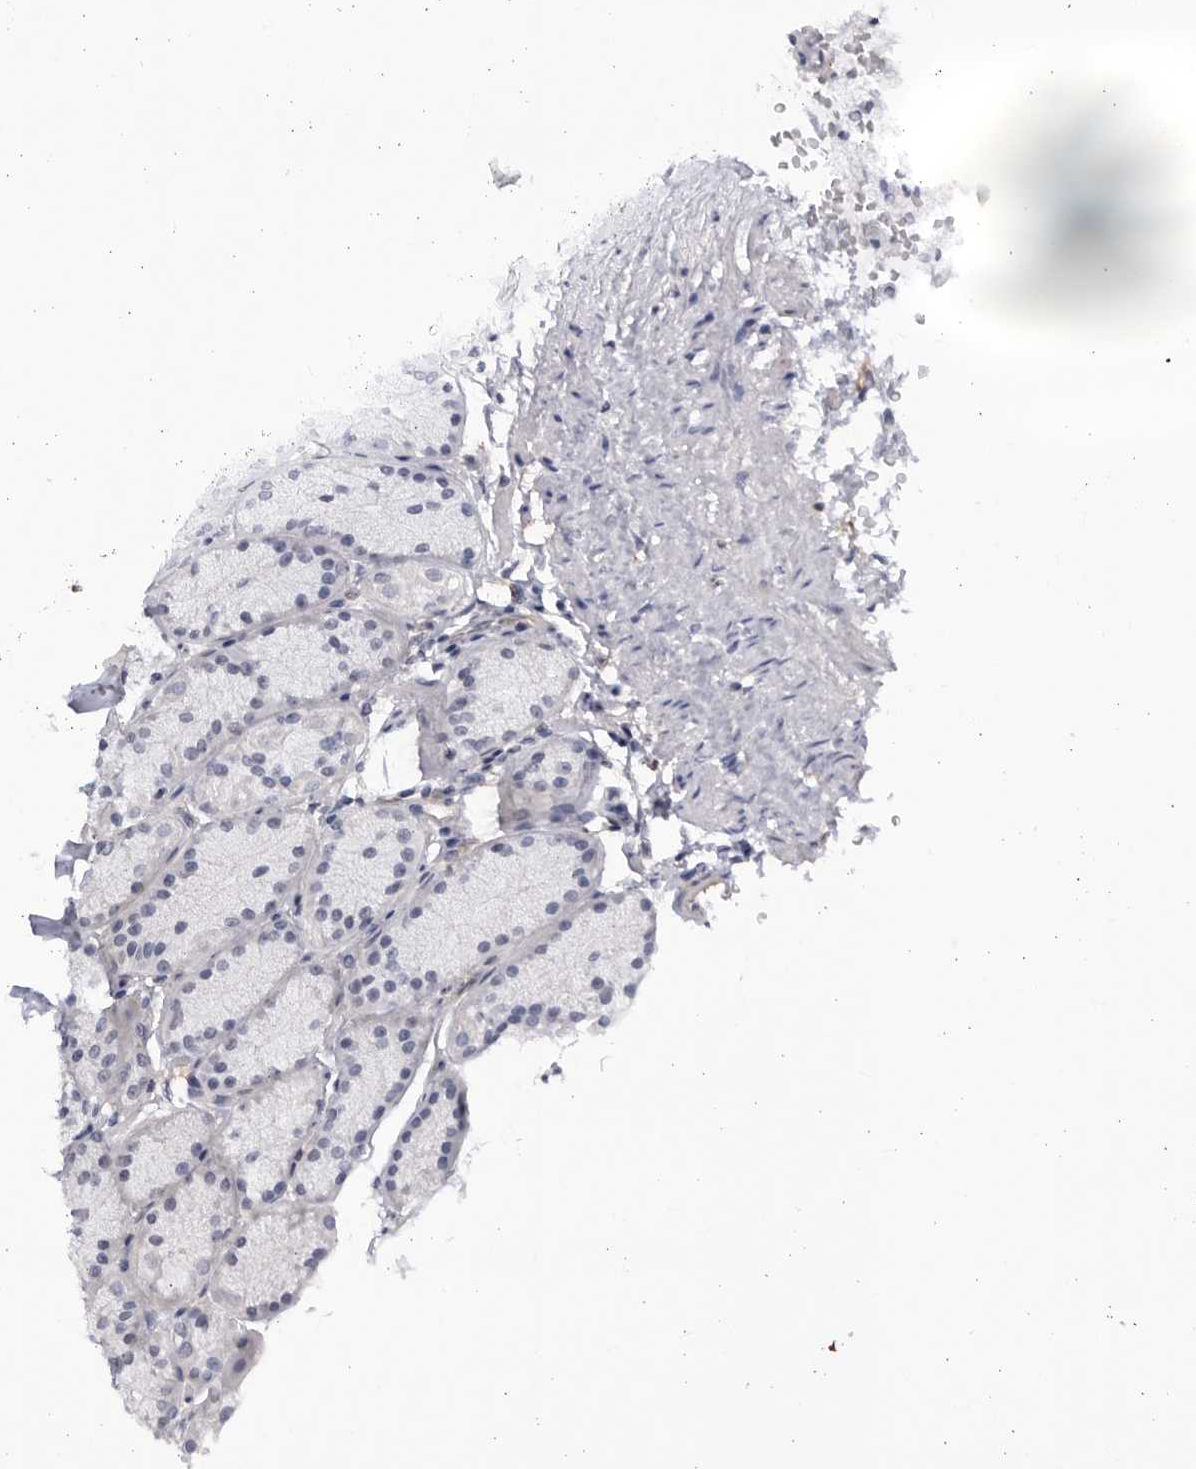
{"staining": {"intensity": "negative", "quantity": "none", "location": "none"}, "tissue": "stomach", "cell_type": "Glandular cells", "image_type": "normal", "snomed": [{"axis": "morphology", "description": "Normal tissue, NOS"}, {"axis": "topography", "description": "Stomach"}], "caption": "Image shows no protein positivity in glandular cells of benign stomach.", "gene": "BMP2K", "patient": {"sex": "male", "age": 42}}